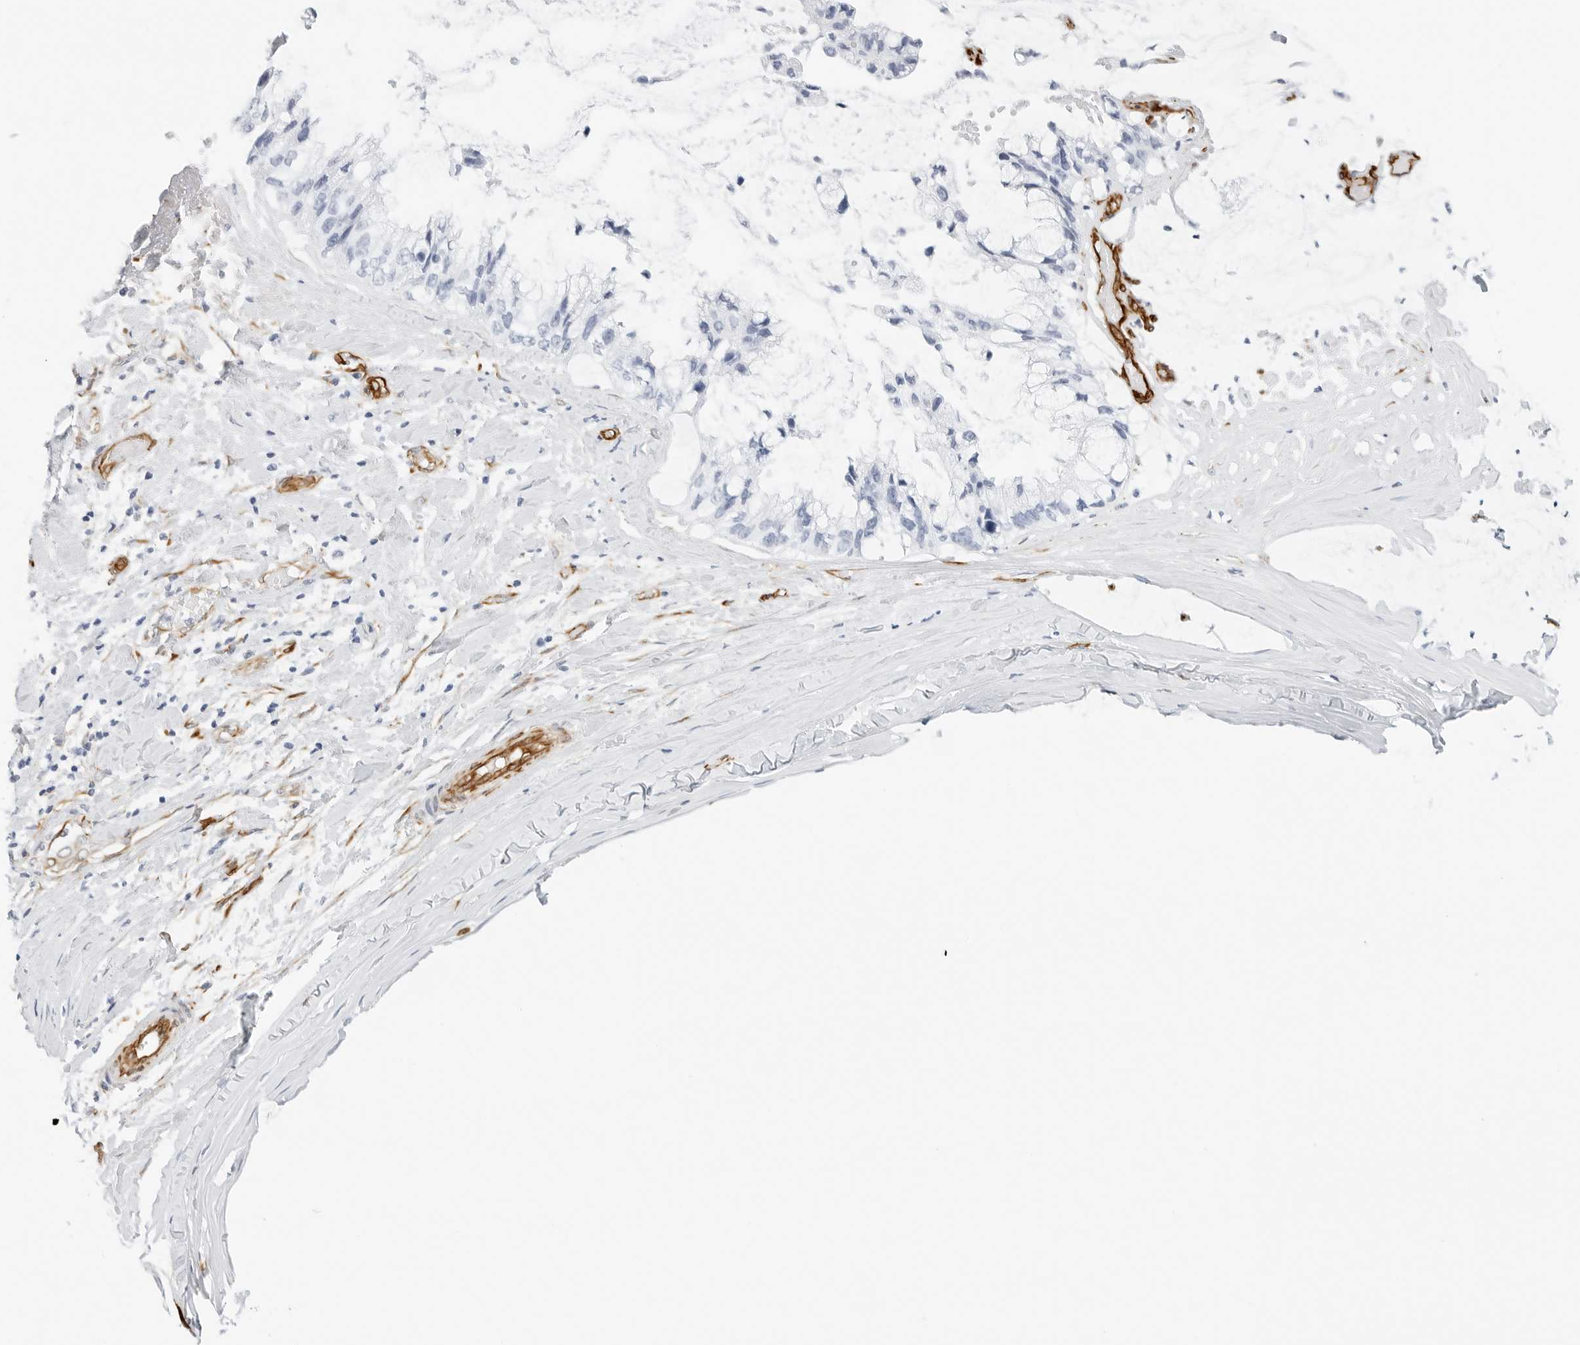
{"staining": {"intensity": "negative", "quantity": "none", "location": "none"}, "tissue": "ovarian cancer", "cell_type": "Tumor cells", "image_type": "cancer", "snomed": [{"axis": "morphology", "description": "Cystadenocarcinoma, mucinous, NOS"}, {"axis": "topography", "description": "Ovary"}], "caption": "Immunohistochemistry (IHC) image of neoplastic tissue: human ovarian cancer (mucinous cystadenocarcinoma) stained with DAB demonstrates no significant protein positivity in tumor cells. The staining was performed using DAB to visualize the protein expression in brown, while the nuclei were stained in blue with hematoxylin (Magnification: 20x).", "gene": "NES", "patient": {"sex": "female", "age": 39}}